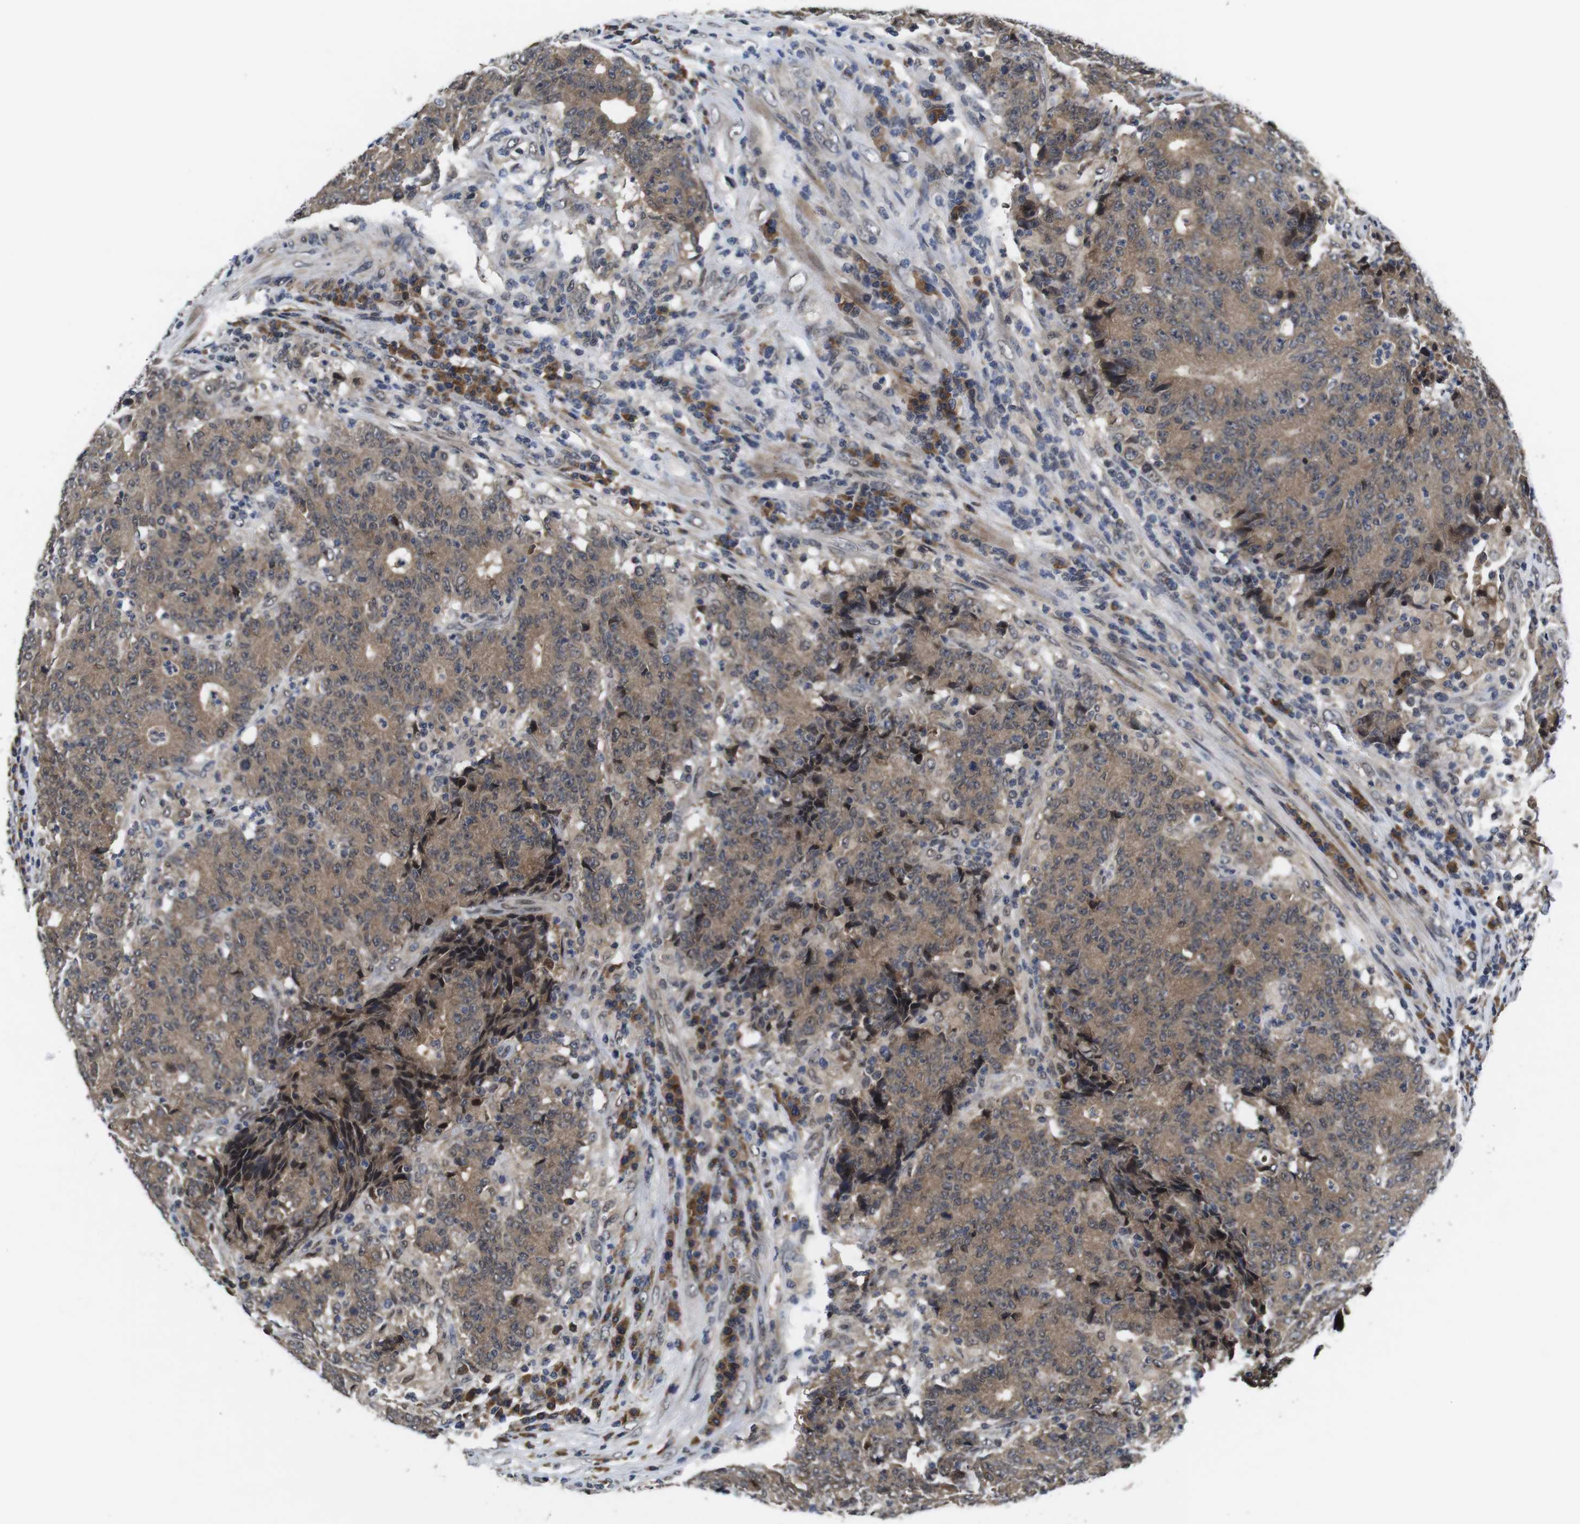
{"staining": {"intensity": "moderate", "quantity": ">75%", "location": "cytoplasmic/membranous"}, "tissue": "colorectal cancer", "cell_type": "Tumor cells", "image_type": "cancer", "snomed": [{"axis": "morphology", "description": "Normal tissue, NOS"}, {"axis": "morphology", "description": "Adenocarcinoma, NOS"}, {"axis": "topography", "description": "Colon"}], "caption": "Protein staining of colorectal cancer tissue exhibits moderate cytoplasmic/membranous expression in approximately >75% of tumor cells. The staining is performed using DAB (3,3'-diaminobenzidine) brown chromogen to label protein expression. The nuclei are counter-stained blue using hematoxylin.", "gene": "ZBTB46", "patient": {"sex": "female", "age": 75}}